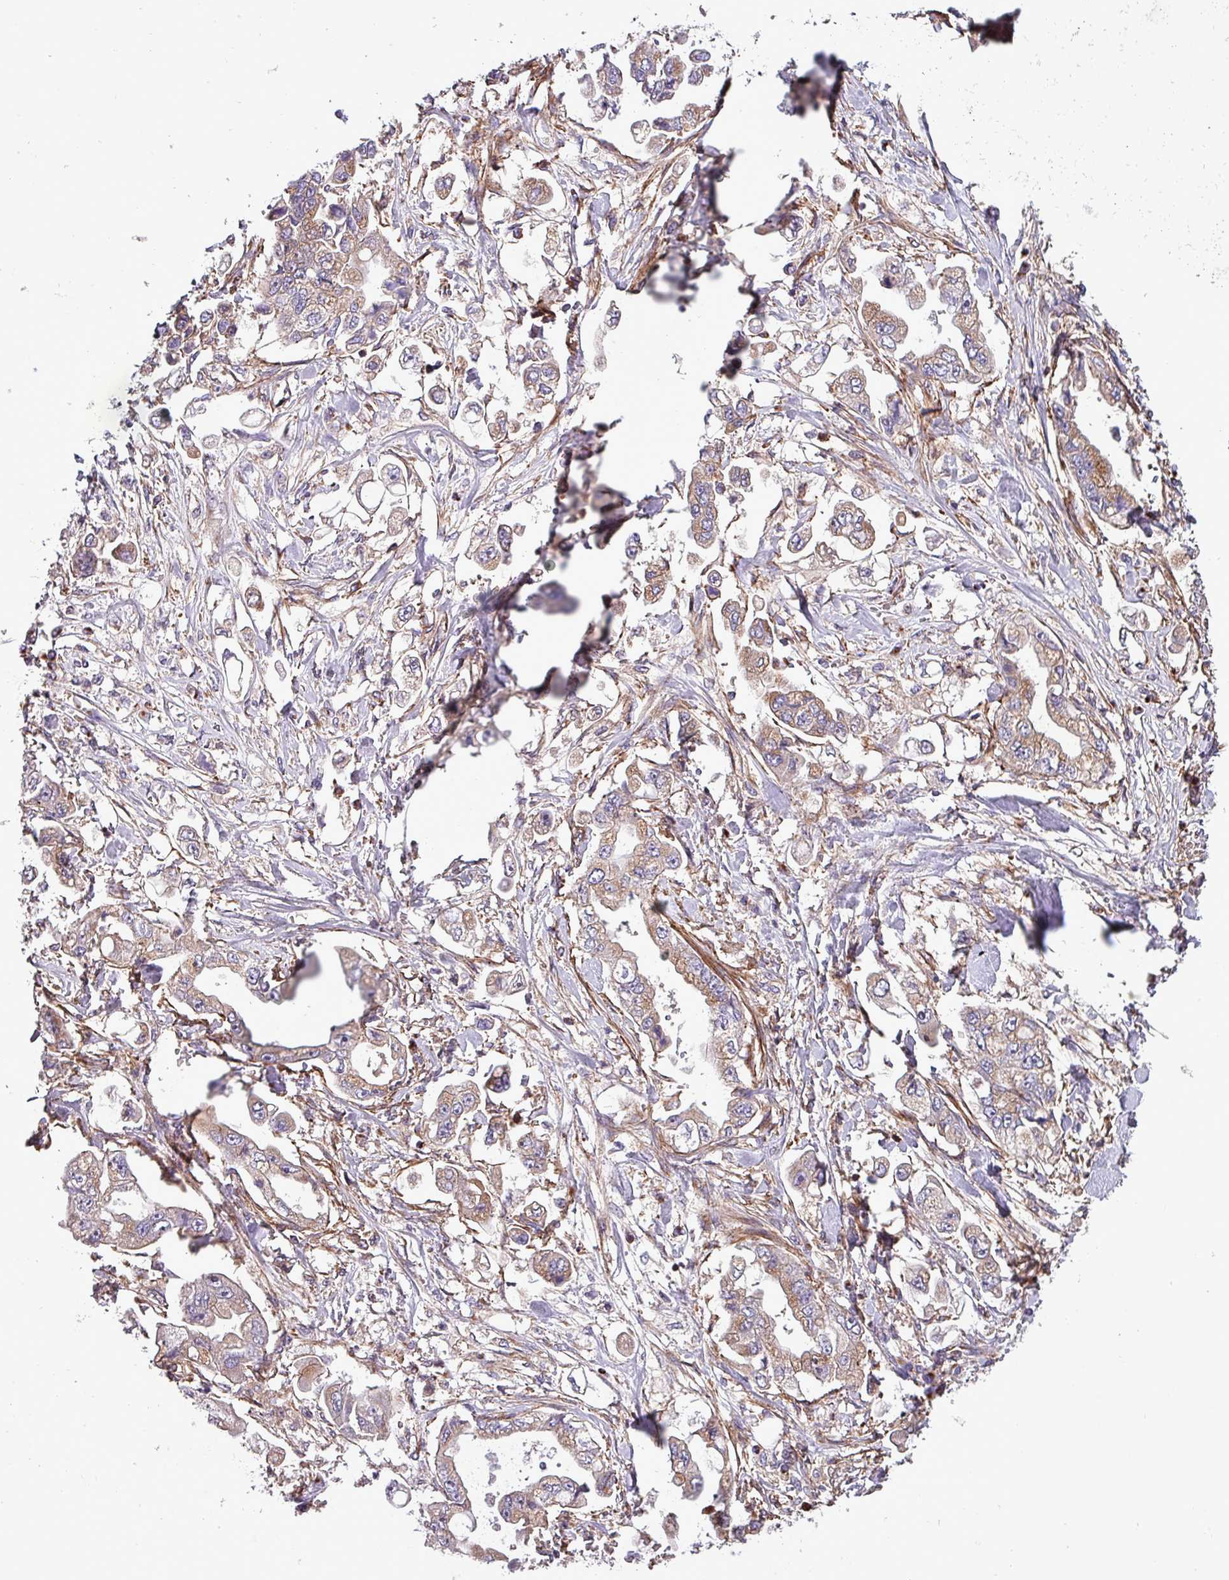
{"staining": {"intensity": "weak", "quantity": ">75%", "location": "cytoplasmic/membranous"}, "tissue": "stomach cancer", "cell_type": "Tumor cells", "image_type": "cancer", "snomed": [{"axis": "morphology", "description": "Adenocarcinoma, NOS"}, {"axis": "topography", "description": "Stomach"}], "caption": "Human adenocarcinoma (stomach) stained with a brown dye shows weak cytoplasmic/membranous positive positivity in approximately >75% of tumor cells.", "gene": "VAMP4", "patient": {"sex": "male", "age": 62}}